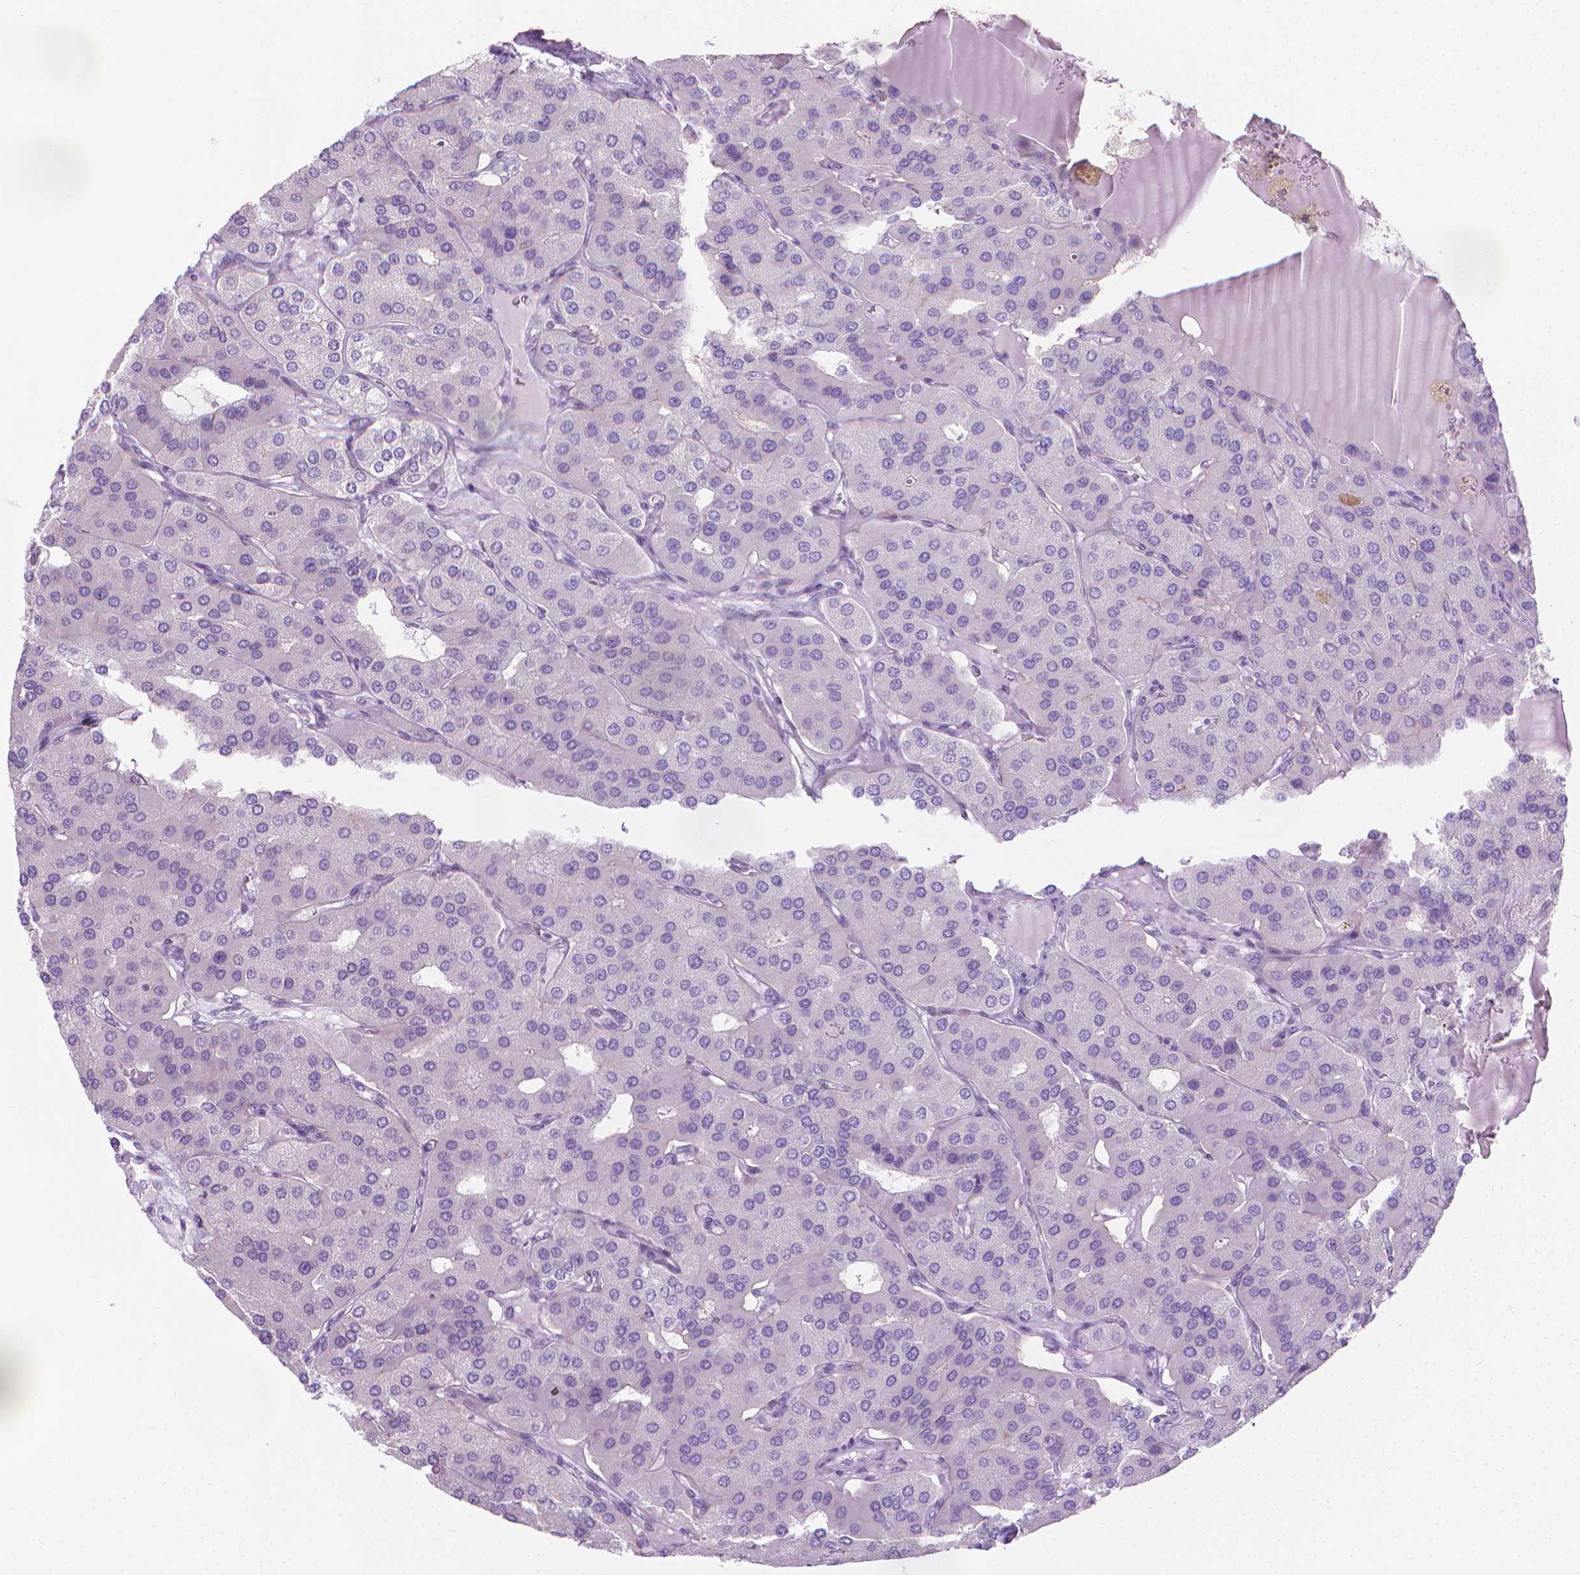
{"staining": {"intensity": "negative", "quantity": "none", "location": "none"}, "tissue": "parathyroid gland", "cell_type": "Glandular cells", "image_type": "normal", "snomed": [{"axis": "morphology", "description": "Normal tissue, NOS"}, {"axis": "morphology", "description": "Adenoma, NOS"}, {"axis": "topography", "description": "Parathyroid gland"}], "caption": "Glandular cells are negative for brown protein staining in benign parathyroid gland. (Brightfield microscopy of DAB (3,3'-diaminobenzidine) immunohistochemistry at high magnification).", "gene": "CFAP52", "patient": {"sex": "female", "age": 86}}